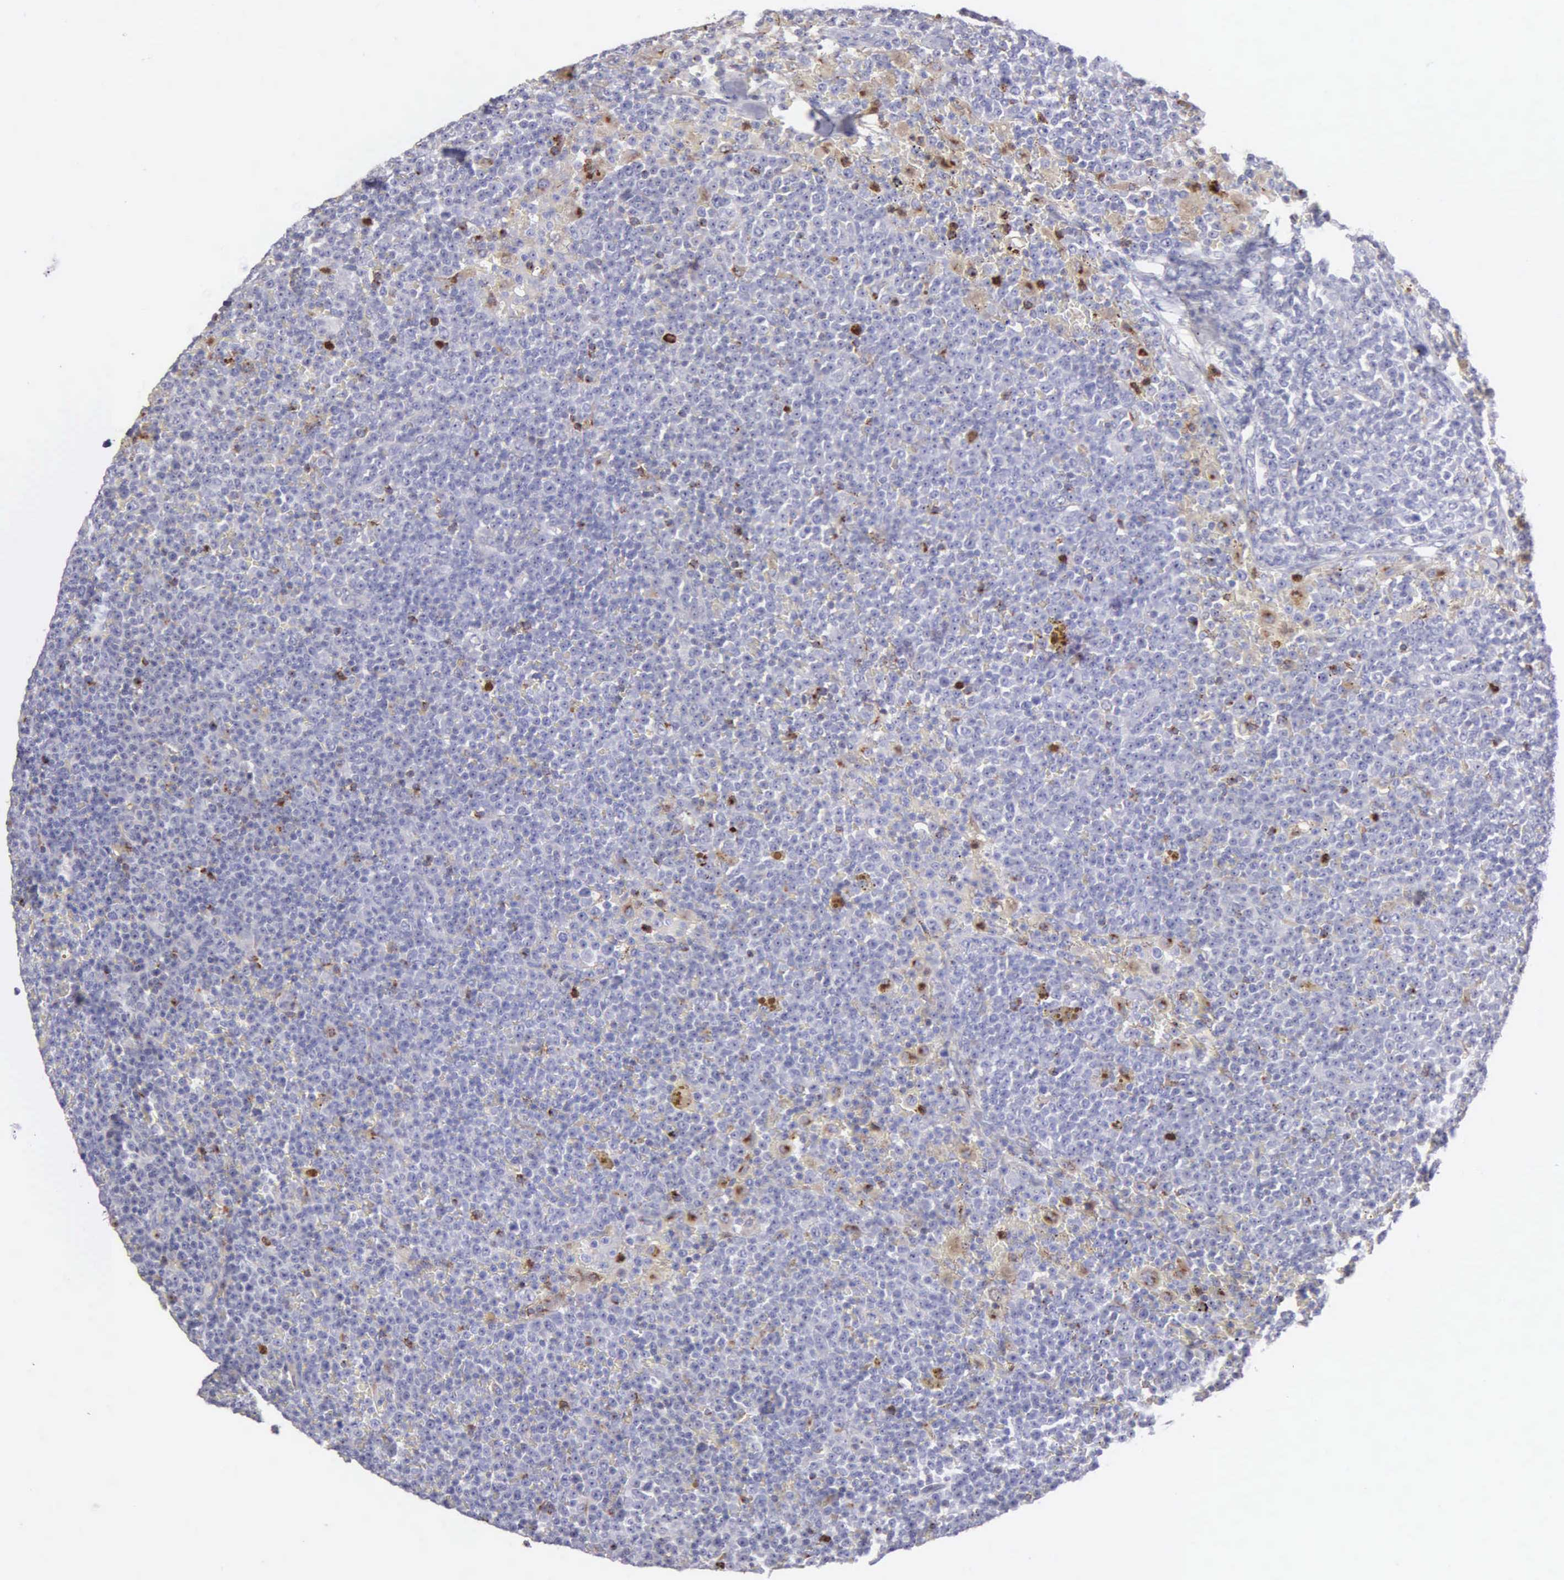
{"staining": {"intensity": "negative", "quantity": "none", "location": "none"}, "tissue": "lymphoma", "cell_type": "Tumor cells", "image_type": "cancer", "snomed": [{"axis": "morphology", "description": "Malignant lymphoma, non-Hodgkin's type, Low grade"}, {"axis": "topography", "description": "Lymph node"}], "caption": "A high-resolution photomicrograph shows immunohistochemistry staining of lymphoma, which reveals no significant expression in tumor cells.", "gene": "SRGN", "patient": {"sex": "male", "age": 50}}